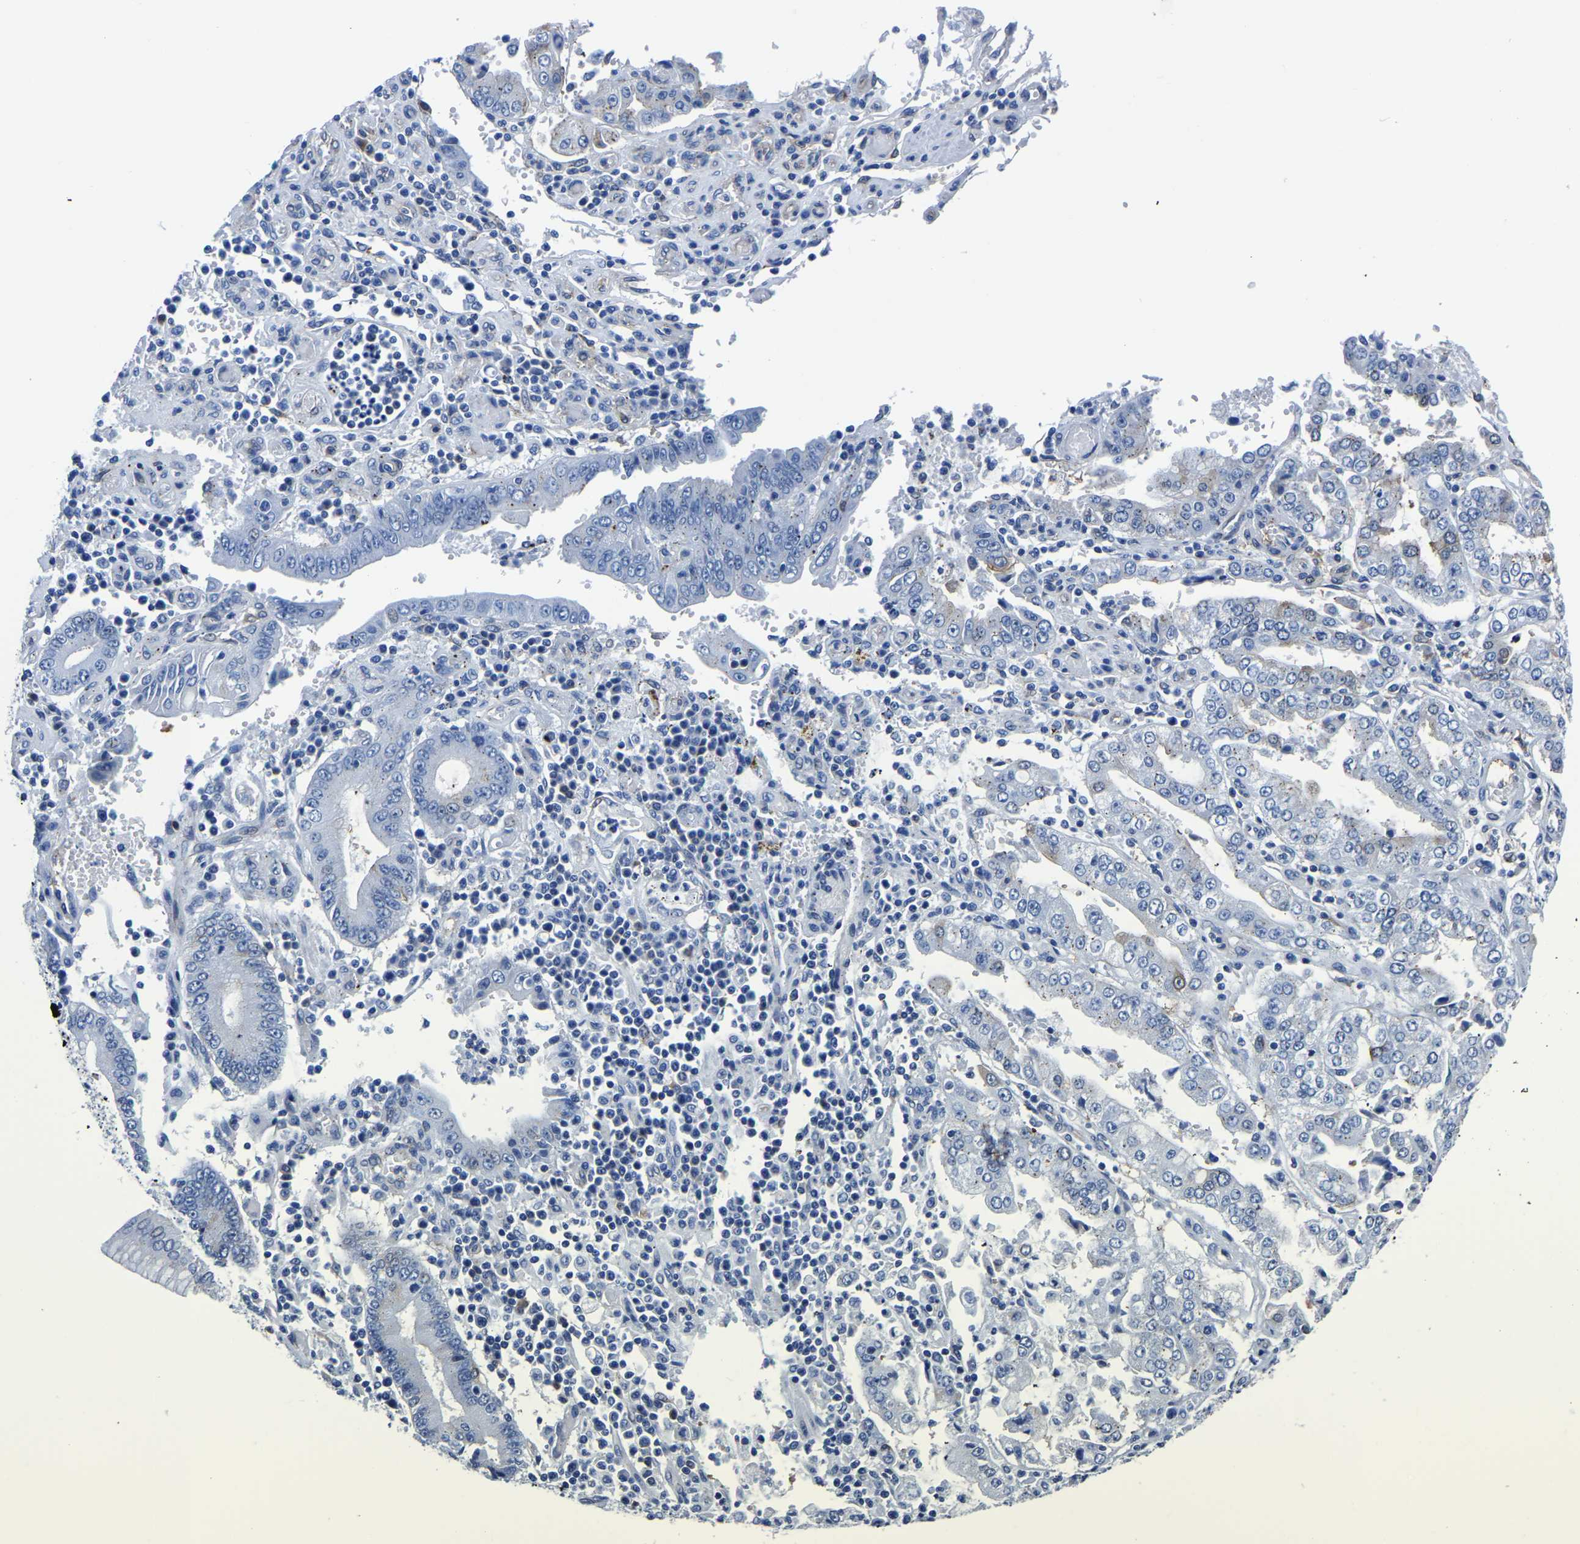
{"staining": {"intensity": "negative", "quantity": "none", "location": "none"}, "tissue": "stomach cancer", "cell_type": "Tumor cells", "image_type": "cancer", "snomed": [{"axis": "morphology", "description": "Adenocarcinoma, NOS"}, {"axis": "topography", "description": "Stomach"}], "caption": "The IHC photomicrograph has no significant positivity in tumor cells of stomach adenocarcinoma tissue.", "gene": "TFG", "patient": {"sex": "male", "age": 76}}